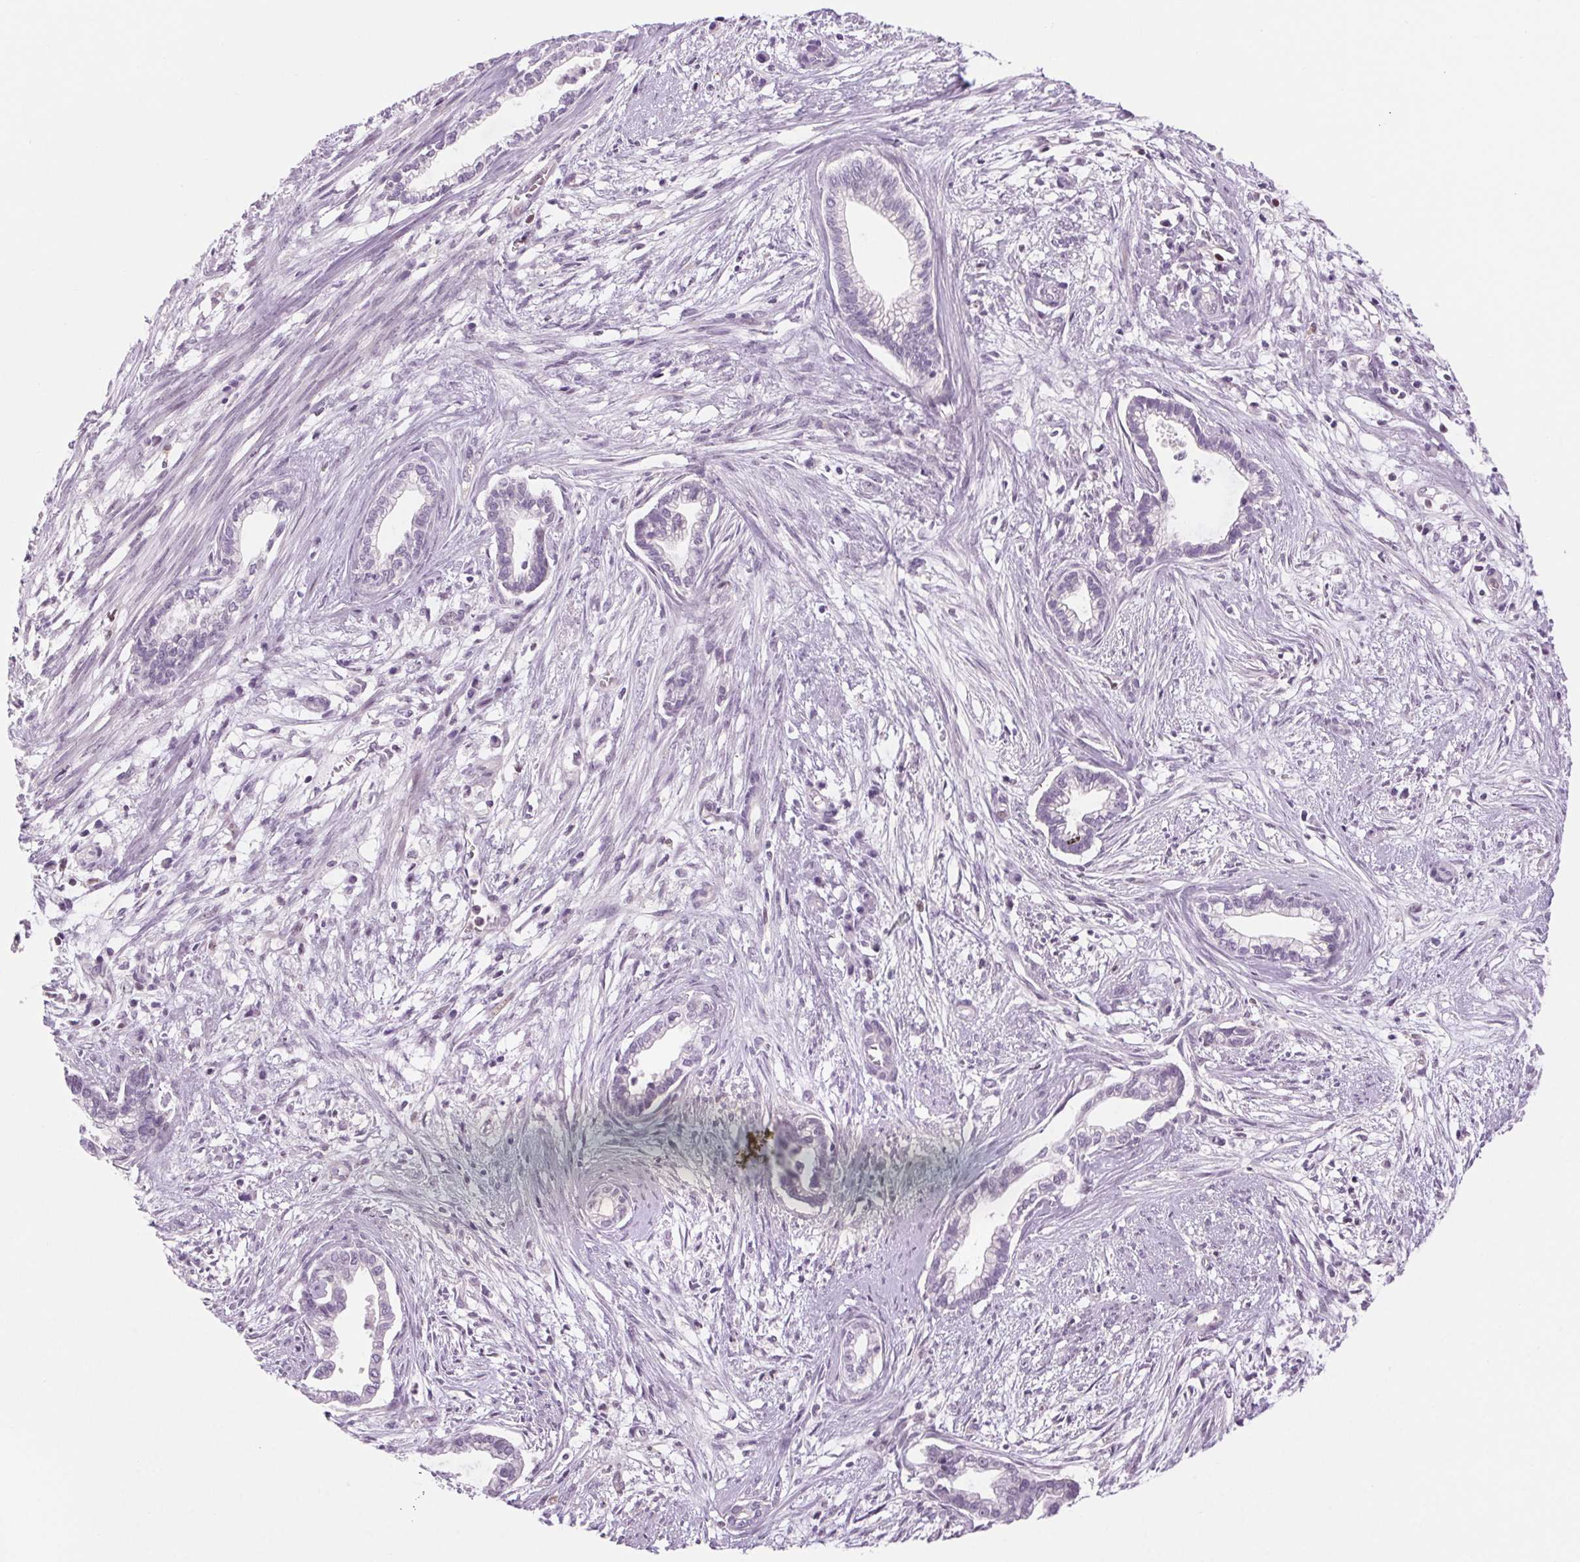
{"staining": {"intensity": "negative", "quantity": "none", "location": "none"}, "tissue": "cervical cancer", "cell_type": "Tumor cells", "image_type": "cancer", "snomed": [{"axis": "morphology", "description": "Adenocarcinoma, NOS"}, {"axis": "topography", "description": "Cervix"}], "caption": "A high-resolution photomicrograph shows immunohistochemistry staining of cervical cancer (adenocarcinoma), which shows no significant positivity in tumor cells.", "gene": "SLC6A19", "patient": {"sex": "female", "age": 62}}